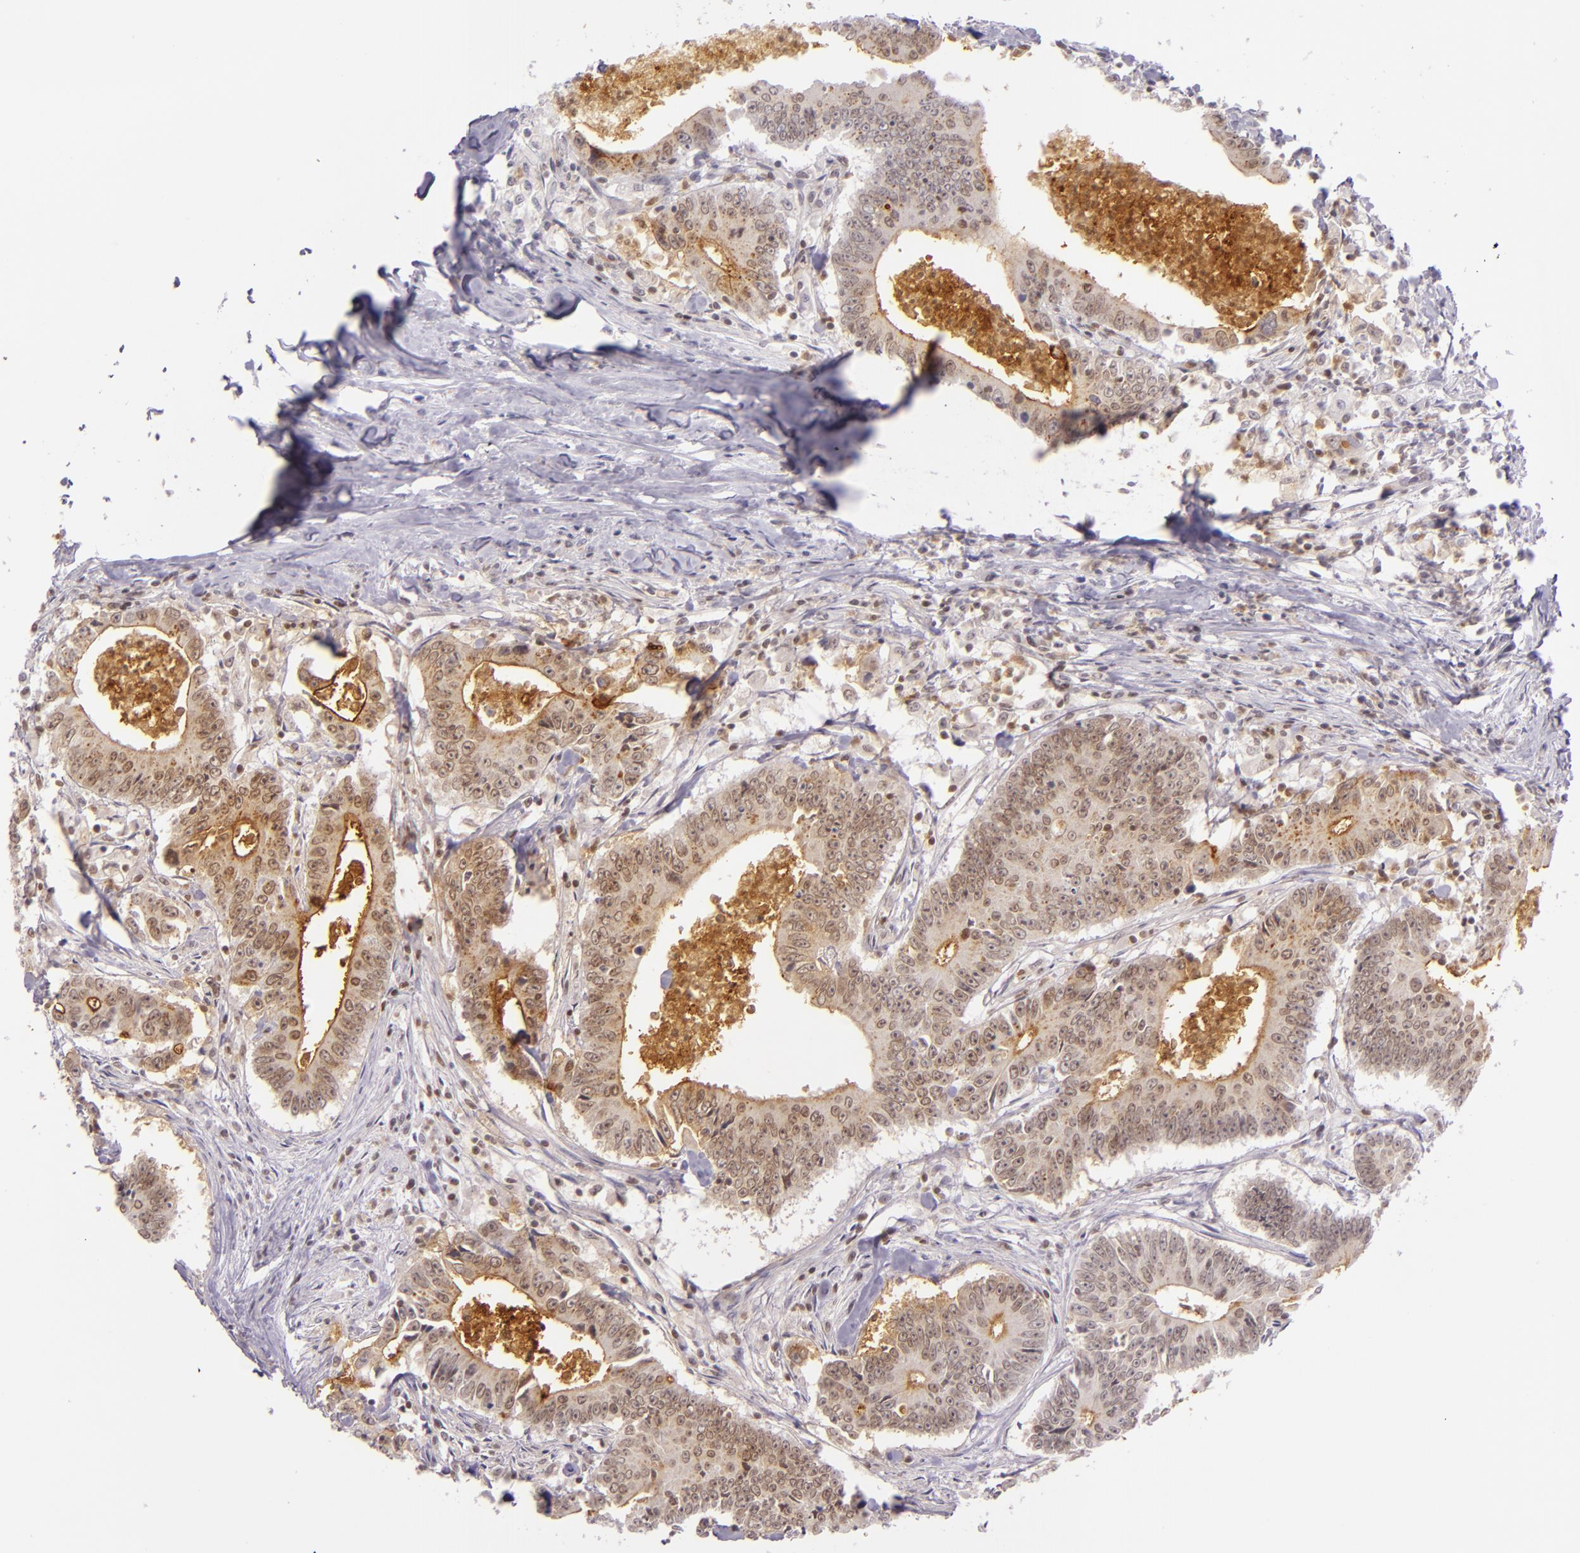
{"staining": {"intensity": "weak", "quantity": "25%-75%", "location": "nuclear"}, "tissue": "colorectal cancer", "cell_type": "Tumor cells", "image_type": "cancer", "snomed": [{"axis": "morphology", "description": "Adenocarcinoma, NOS"}, {"axis": "topography", "description": "Colon"}], "caption": "The image displays staining of adenocarcinoma (colorectal), revealing weak nuclear protein staining (brown color) within tumor cells.", "gene": "CEACAM1", "patient": {"sex": "male", "age": 55}}